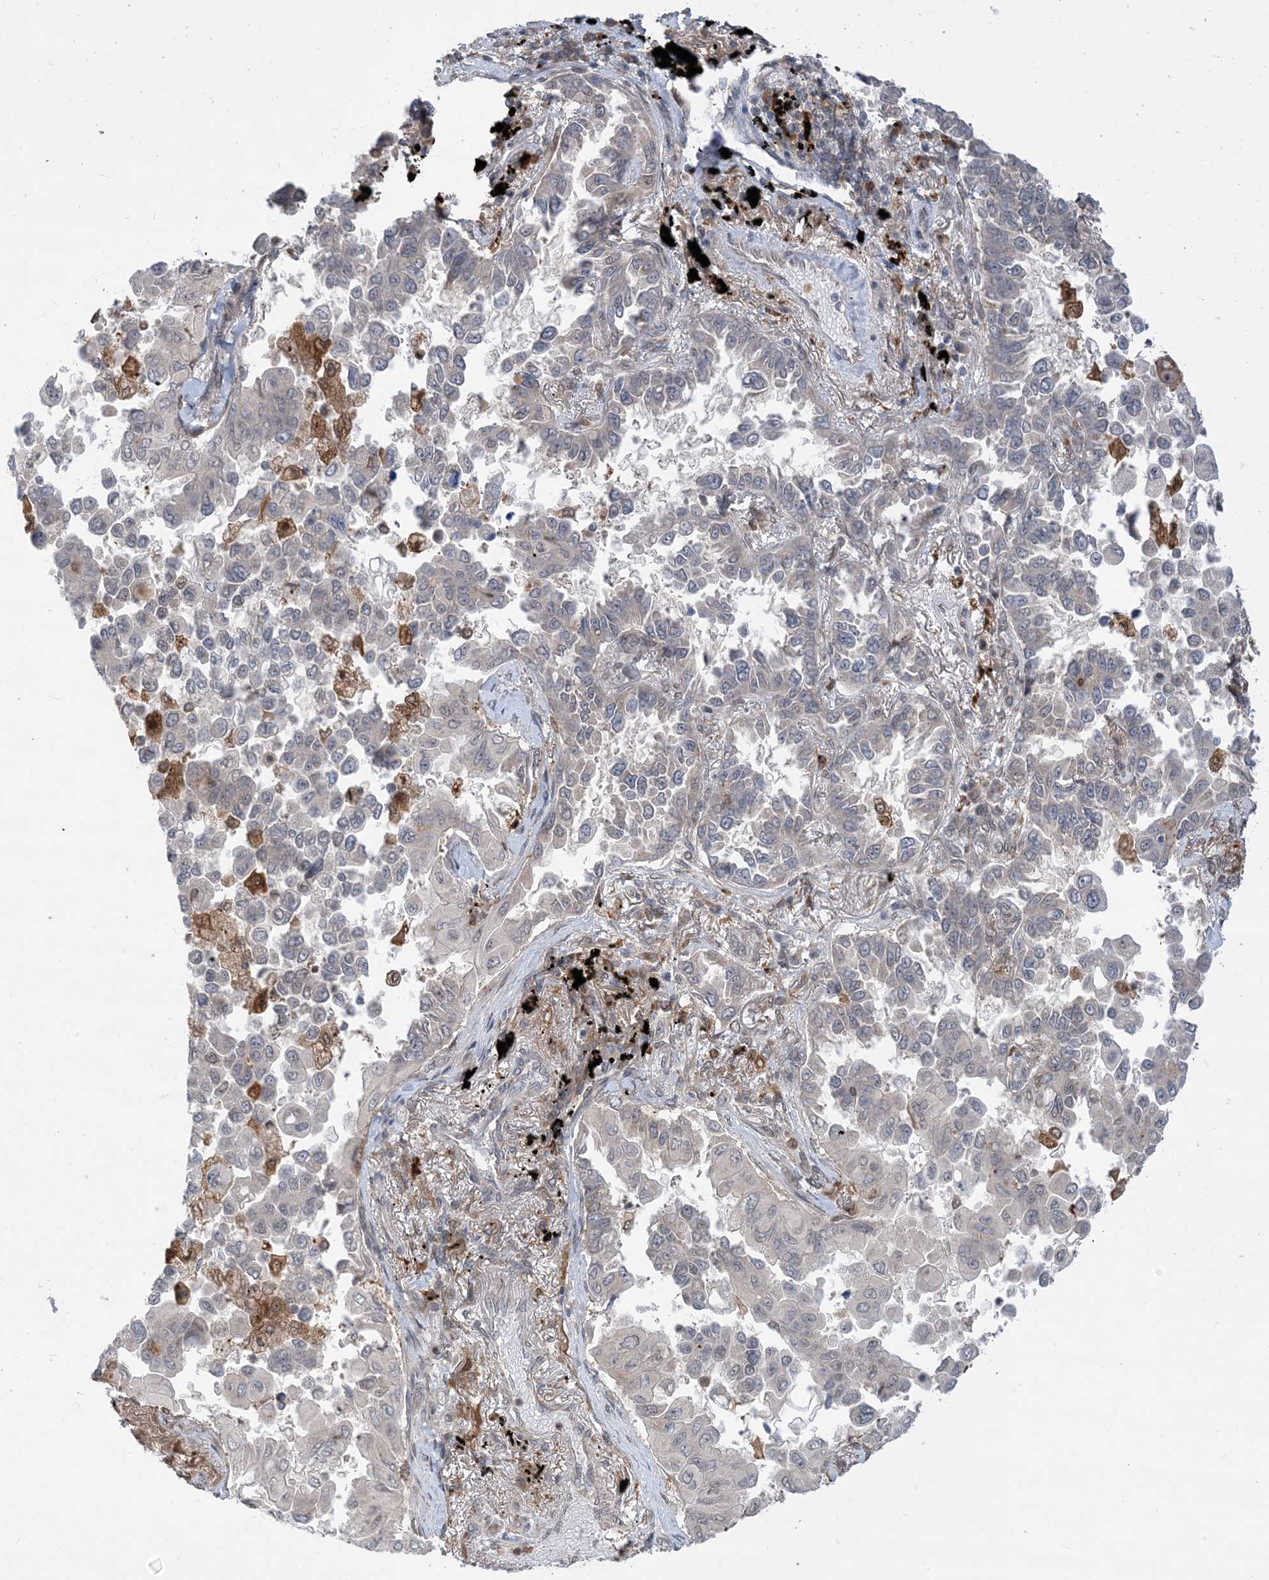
{"staining": {"intensity": "weak", "quantity": "<25%", "location": "cytoplasmic/membranous"}, "tissue": "lung cancer", "cell_type": "Tumor cells", "image_type": "cancer", "snomed": [{"axis": "morphology", "description": "Adenocarcinoma, NOS"}, {"axis": "topography", "description": "Lung"}], "caption": "Tumor cells show no significant protein expression in lung adenocarcinoma.", "gene": "NAGK", "patient": {"sex": "female", "age": 67}}